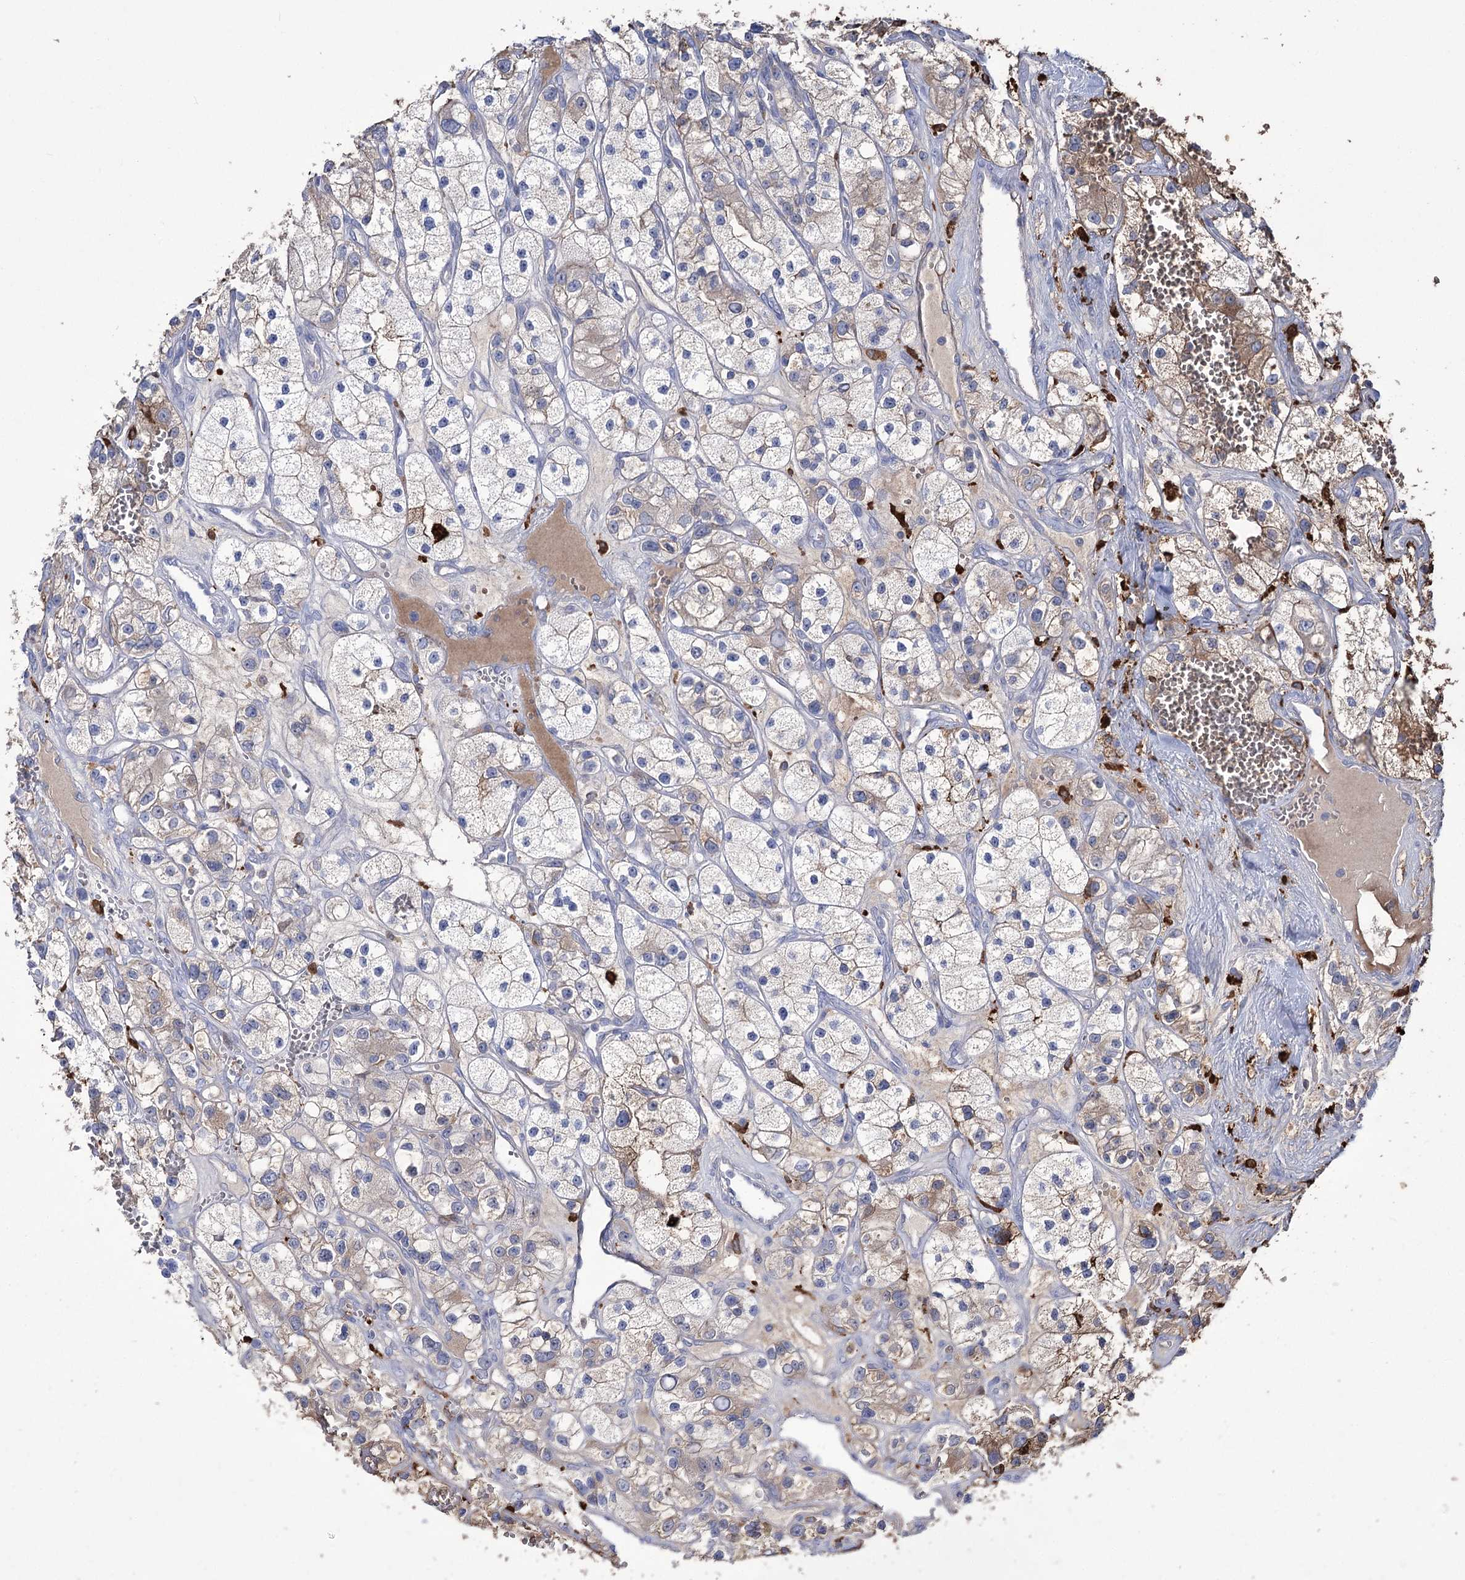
{"staining": {"intensity": "weak", "quantity": "<25%", "location": "cytoplasmic/membranous"}, "tissue": "renal cancer", "cell_type": "Tumor cells", "image_type": "cancer", "snomed": [{"axis": "morphology", "description": "Adenocarcinoma, NOS"}, {"axis": "topography", "description": "Kidney"}], "caption": "Micrograph shows no significant protein staining in tumor cells of renal adenocarcinoma. Nuclei are stained in blue.", "gene": "ZNF622", "patient": {"sex": "female", "age": 57}}